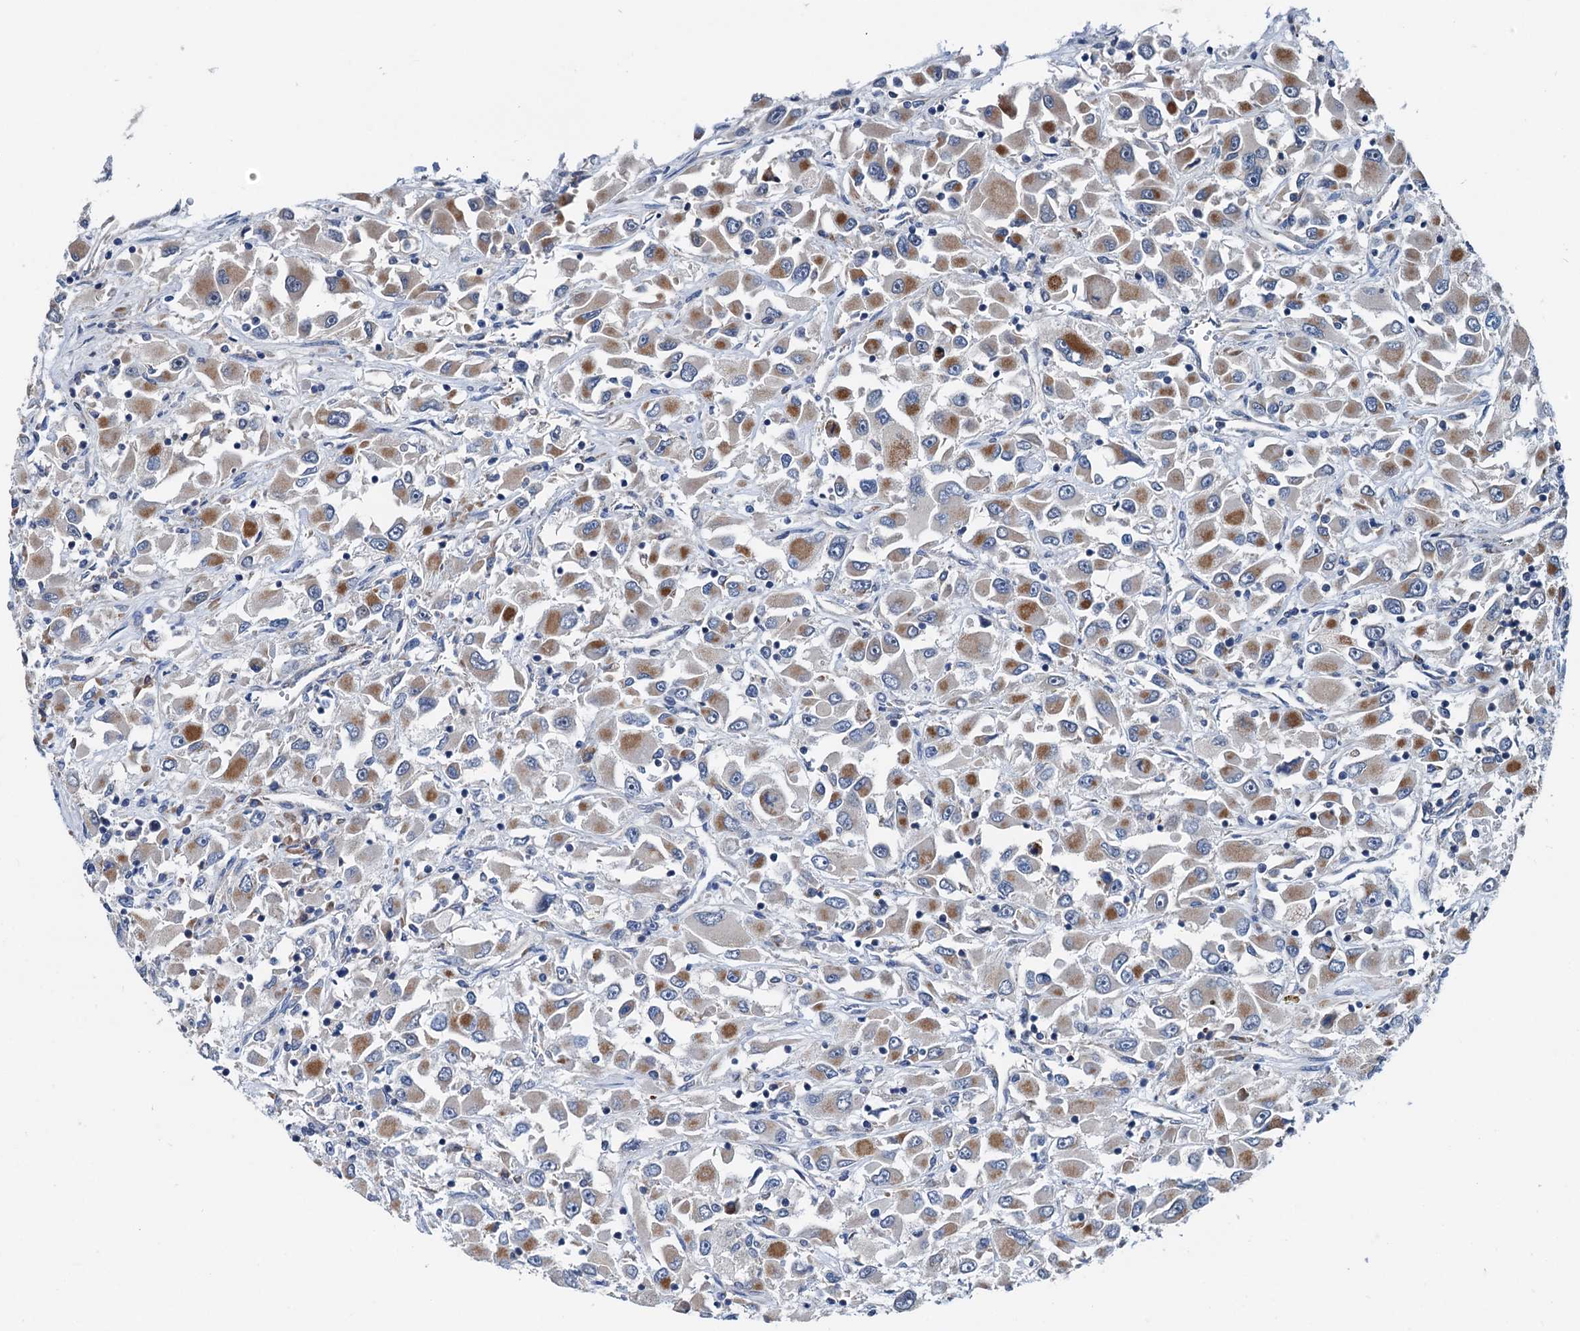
{"staining": {"intensity": "moderate", "quantity": "25%-75%", "location": "cytoplasmic/membranous"}, "tissue": "renal cancer", "cell_type": "Tumor cells", "image_type": "cancer", "snomed": [{"axis": "morphology", "description": "Adenocarcinoma, NOS"}, {"axis": "topography", "description": "Kidney"}], "caption": "Protein staining of renal adenocarcinoma tissue reveals moderate cytoplasmic/membranous staining in approximately 25%-75% of tumor cells. Nuclei are stained in blue.", "gene": "ELAC1", "patient": {"sex": "female", "age": 52}}